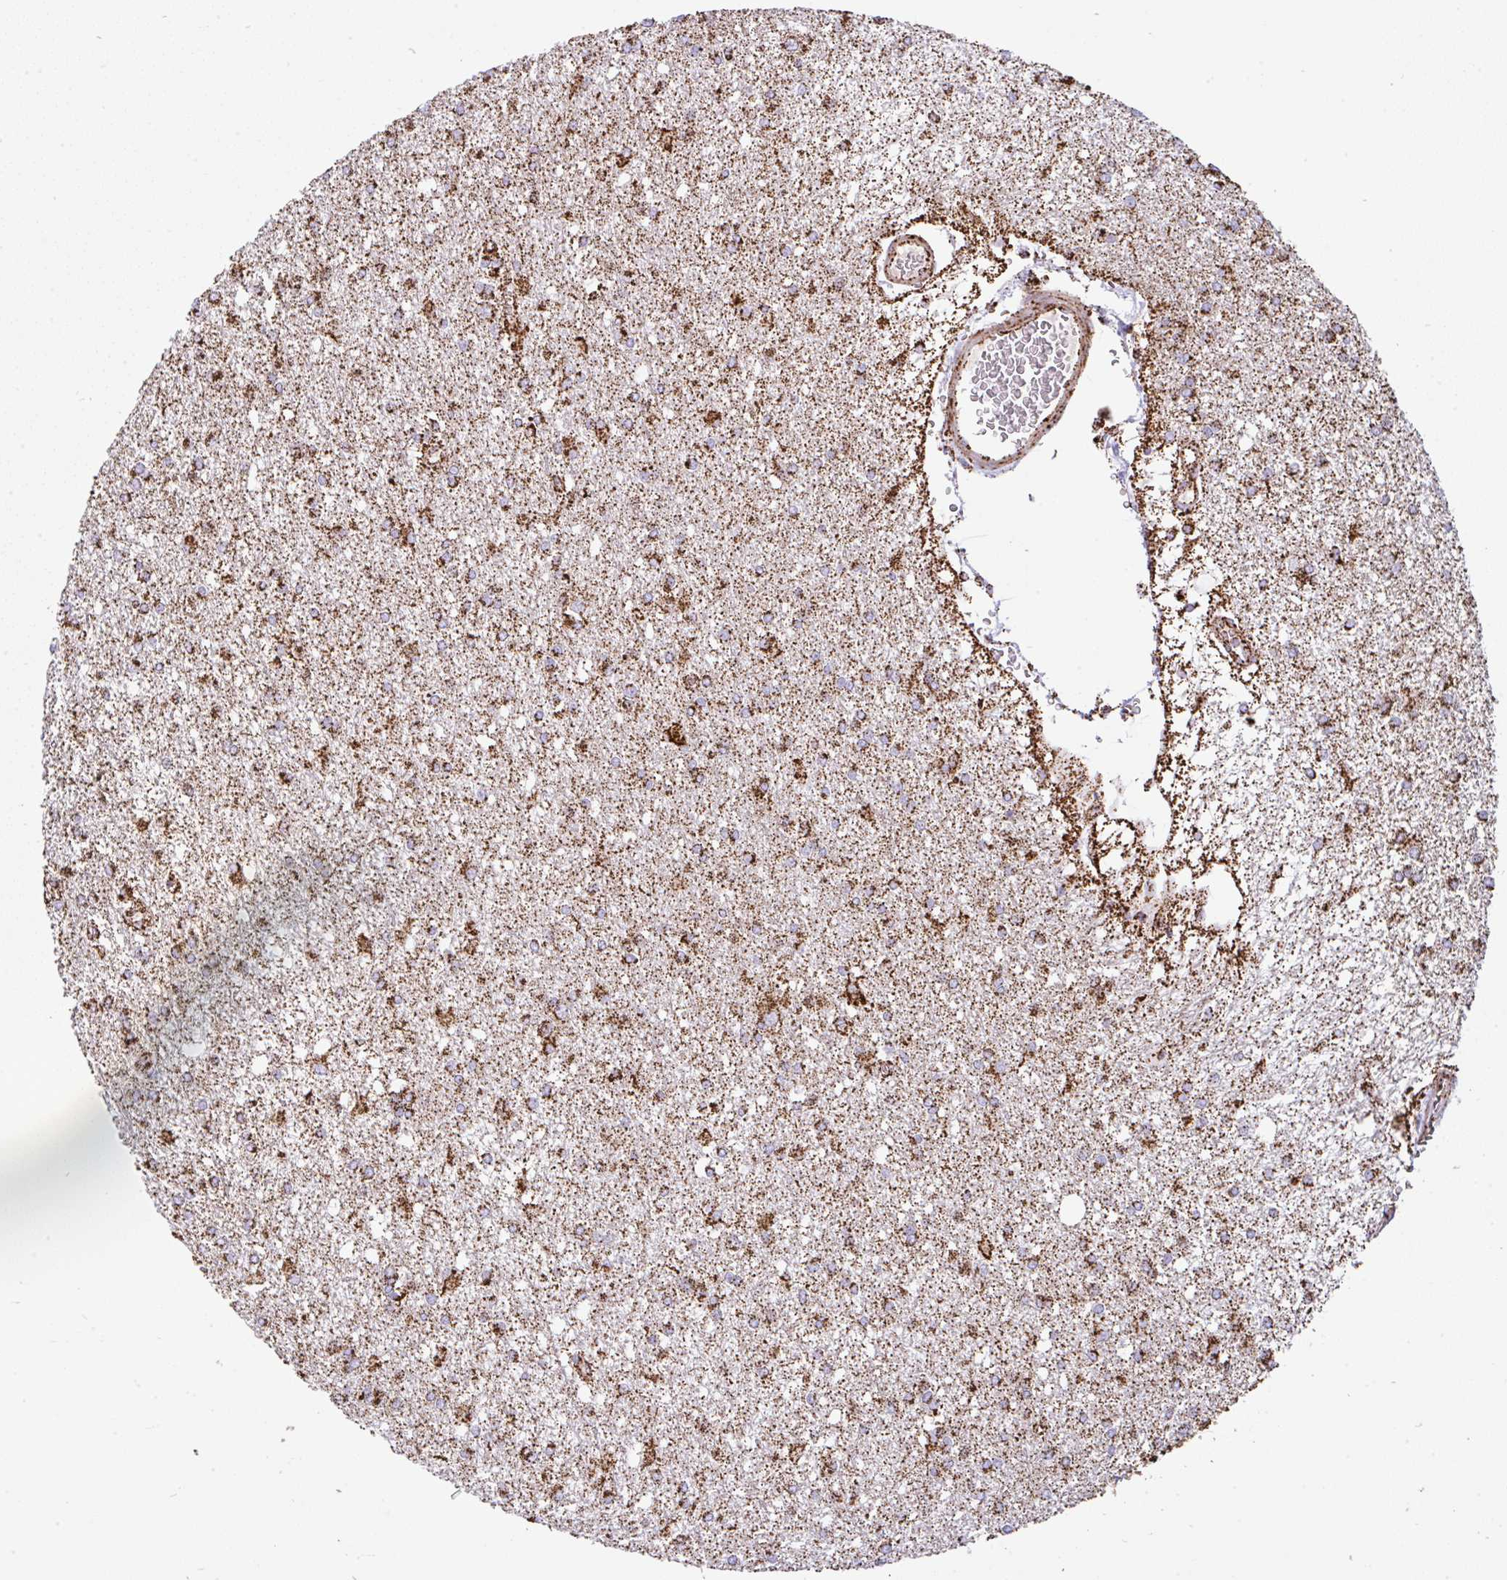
{"staining": {"intensity": "strong", "quantity": ">75%", "location": "cytoplasmic/membranous"}, "tissue": "glioma", "cell_type": "Tumor cells", "image_type": "cancer", "snomed": [{"axis": "morphology", "description": "Glioma, malignant, High grade"}, {"axis": "topography", "description": "Brain"}], "caption": "Tumor cells exhibit high levels of strong cytoplasmic/membranous expression in approximately >75% of cells in human glioma. (DAB = brown stain, brightfield microscopy at high magnification).", "gene": "ANKRD33B", "patient": {"sex": "male", "age": 48}}